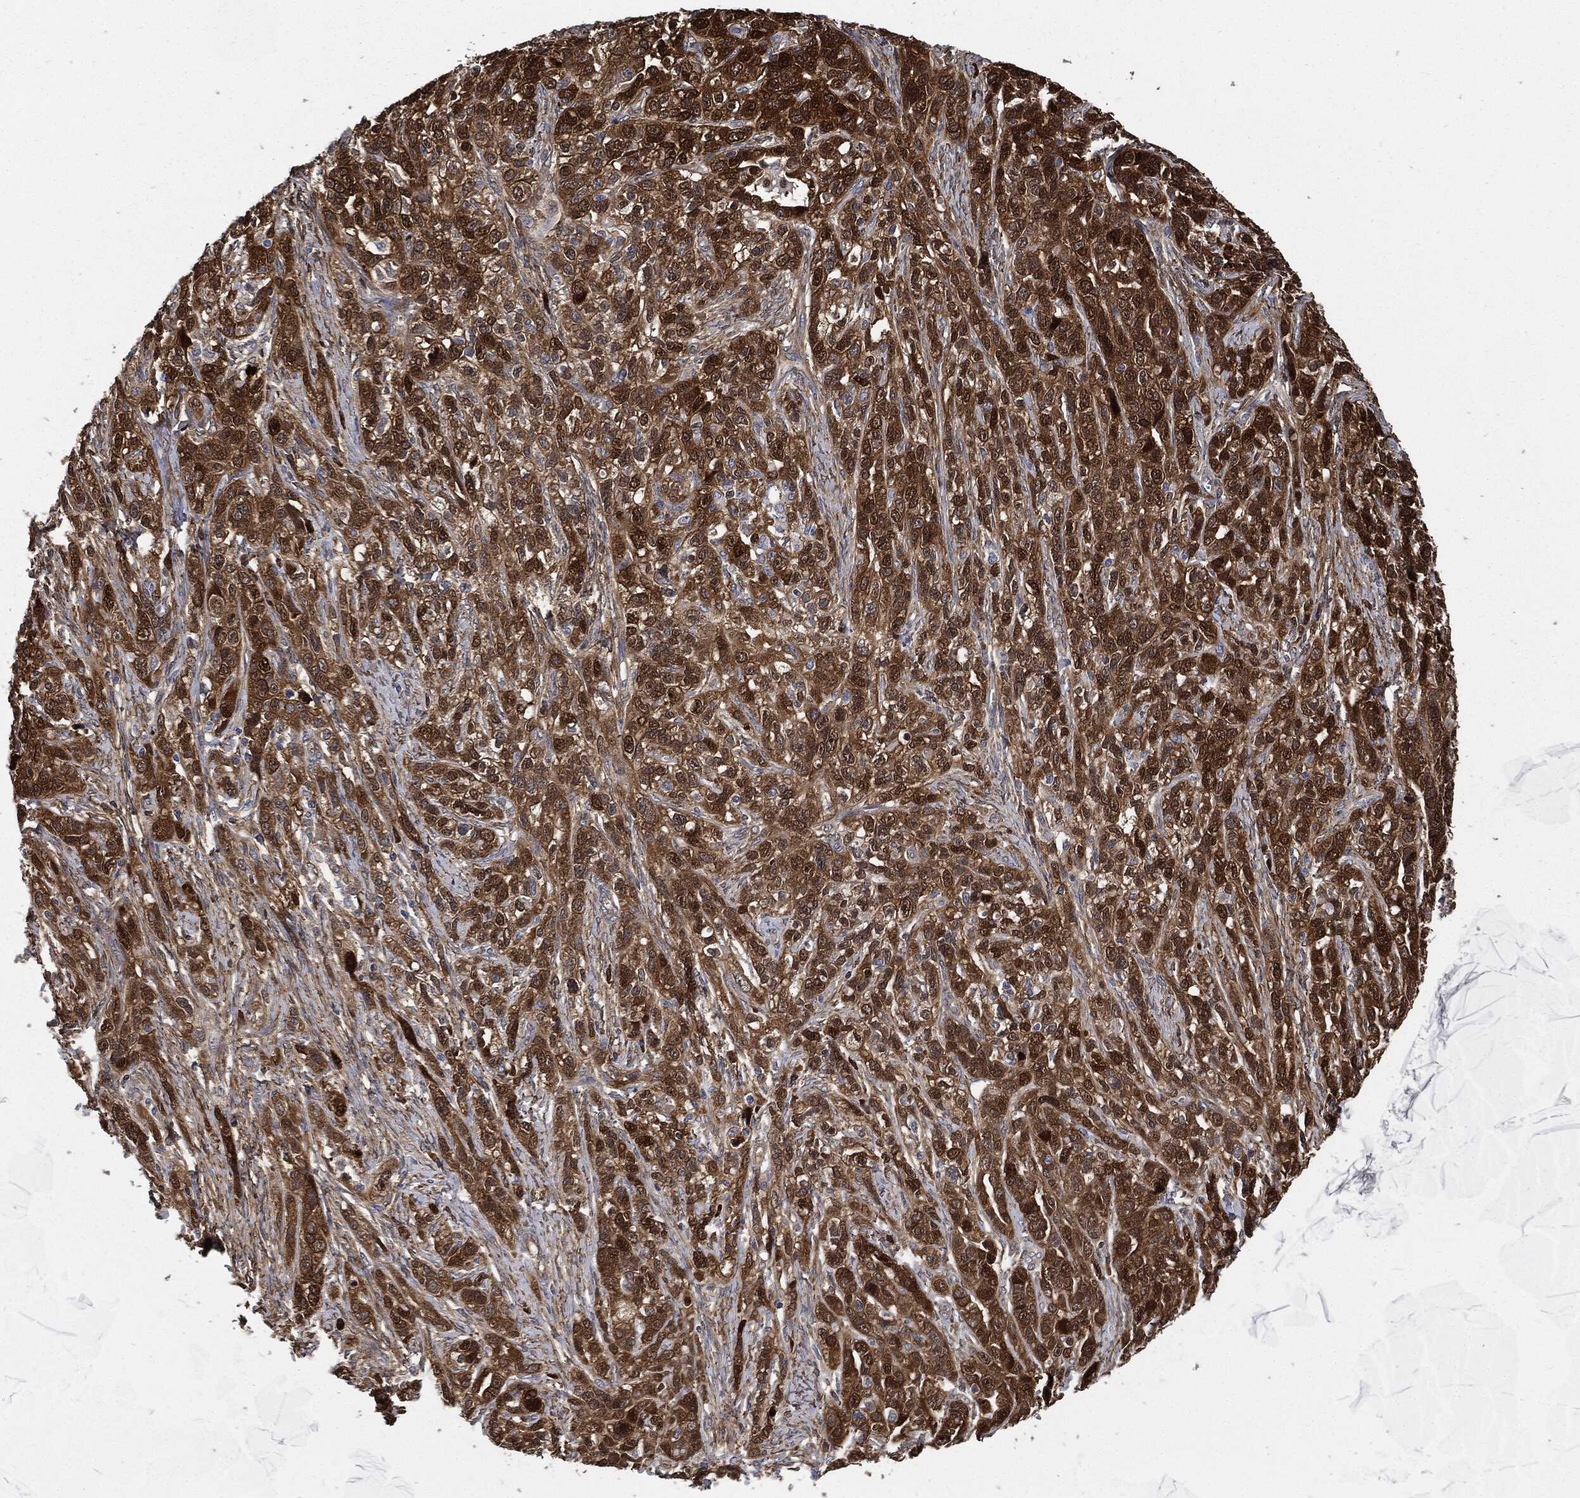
{"staining": {"intensity": "strong", "quantity": ">75%", "location": "cytoplasmic/membranous"}, "tissue": "ovarian cancer", "cell_type": "Tumor cells", "image_type": "cancer", "snomed": [{"axis": "morphology", "description": "Cystadenocarcinoma, serous, NOS"}, {"axis": "topography", "description": "Ovary"}], "caption": "Immunohistochemical staining of serous cystadenocarcinoma (ovarian) reveals high levels of strong cytoplasmic/membranous protein positivity in about >75% of tumor cells.", "gene": "PRDX2", "patient": {"sex": "female", "age": 71}}